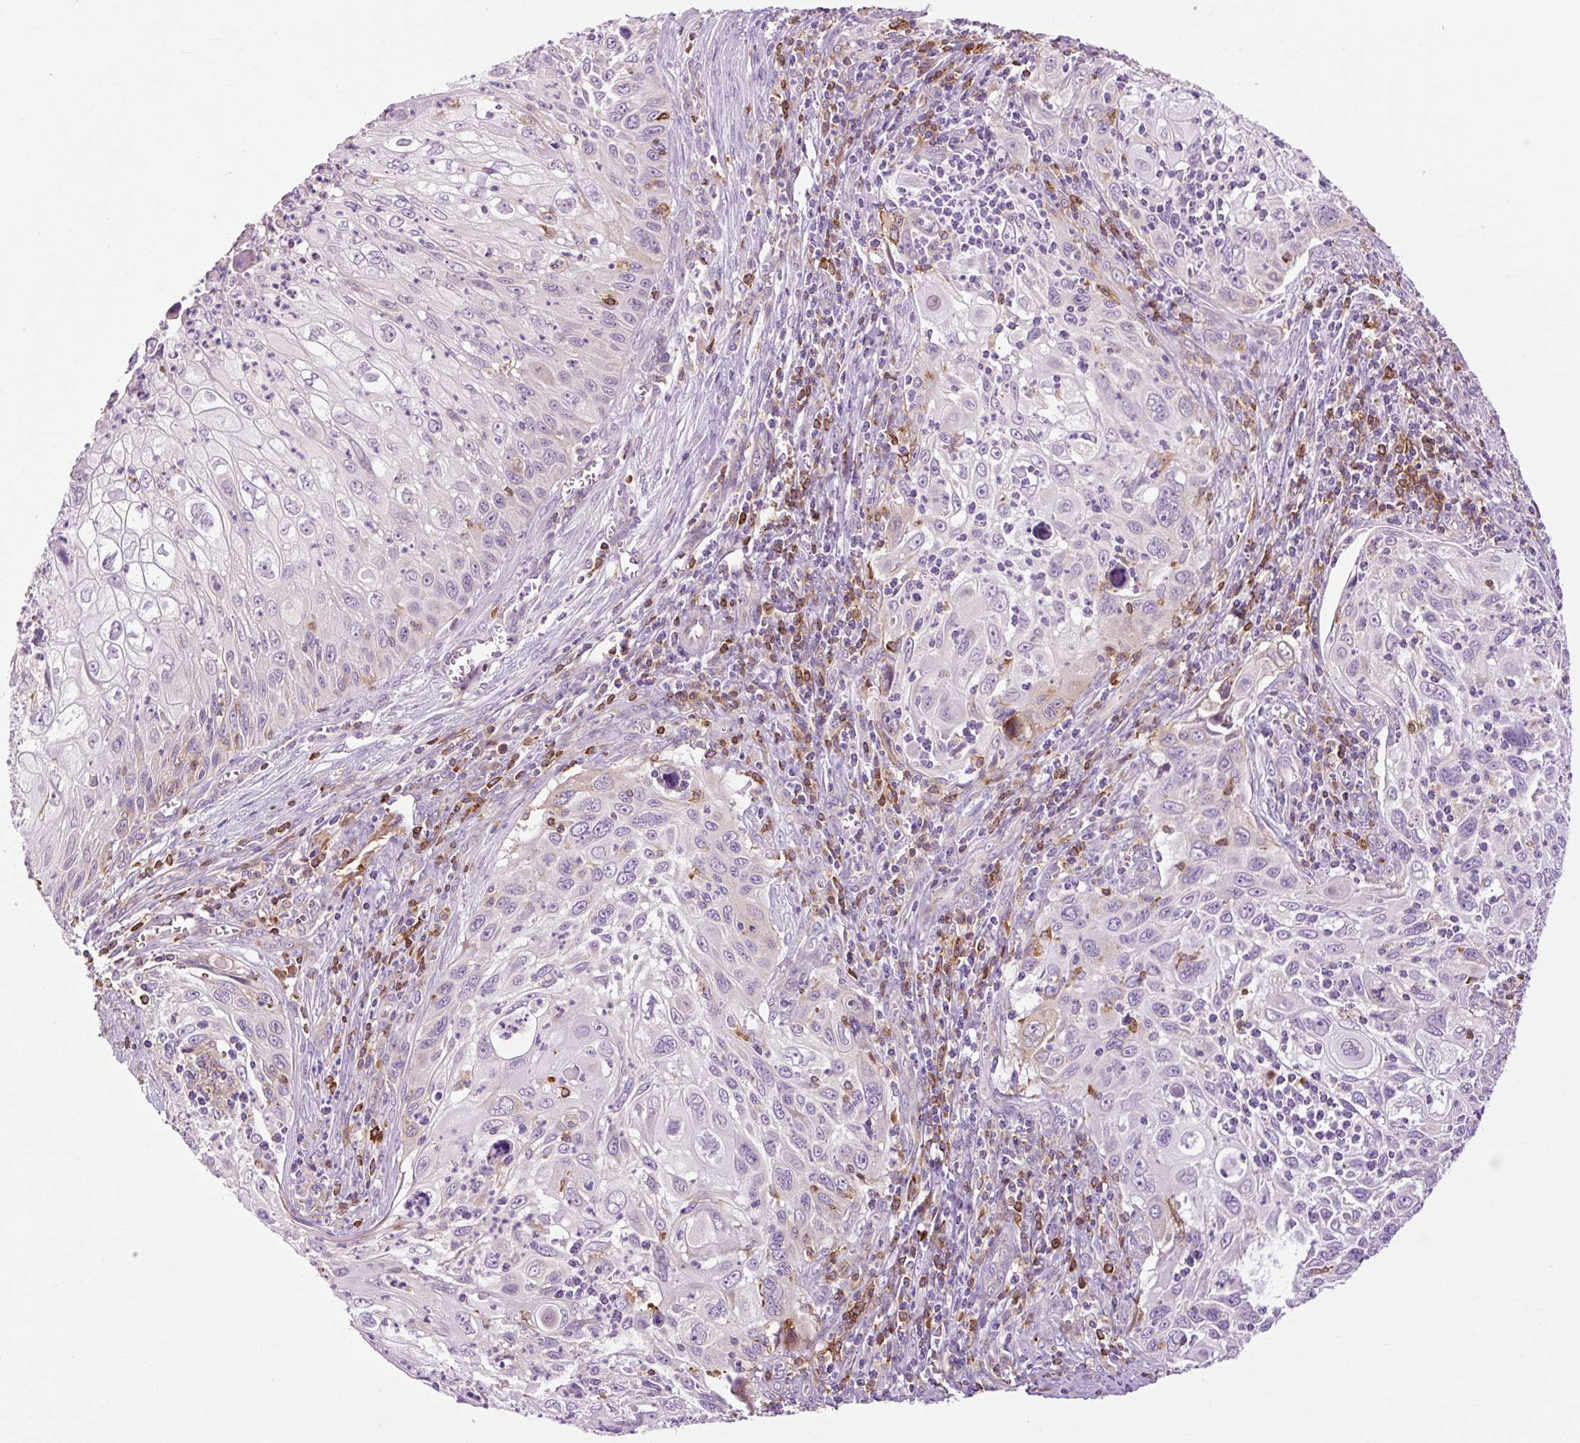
{"staining": {"intensity": "negative", "quantity": "none", "location": "none"}, "tissue": "cervical cancer", "cell_type": "Tumor cells", "image_type": "cancer", "snomed": [{"axis": "morphology", "description": "Squamous cell carcinoma, NOS"}, {"axis": "topography", "description": "Cervix"}], "caption": "A high-resolution photomicrograph shows immunohistochemistry staining of squamous cell carcinoma (cervical), which demonstrates no significant positivity in tumor cells.", "gene": "CD83", "patient": {"sex": "female", "age": 70}}